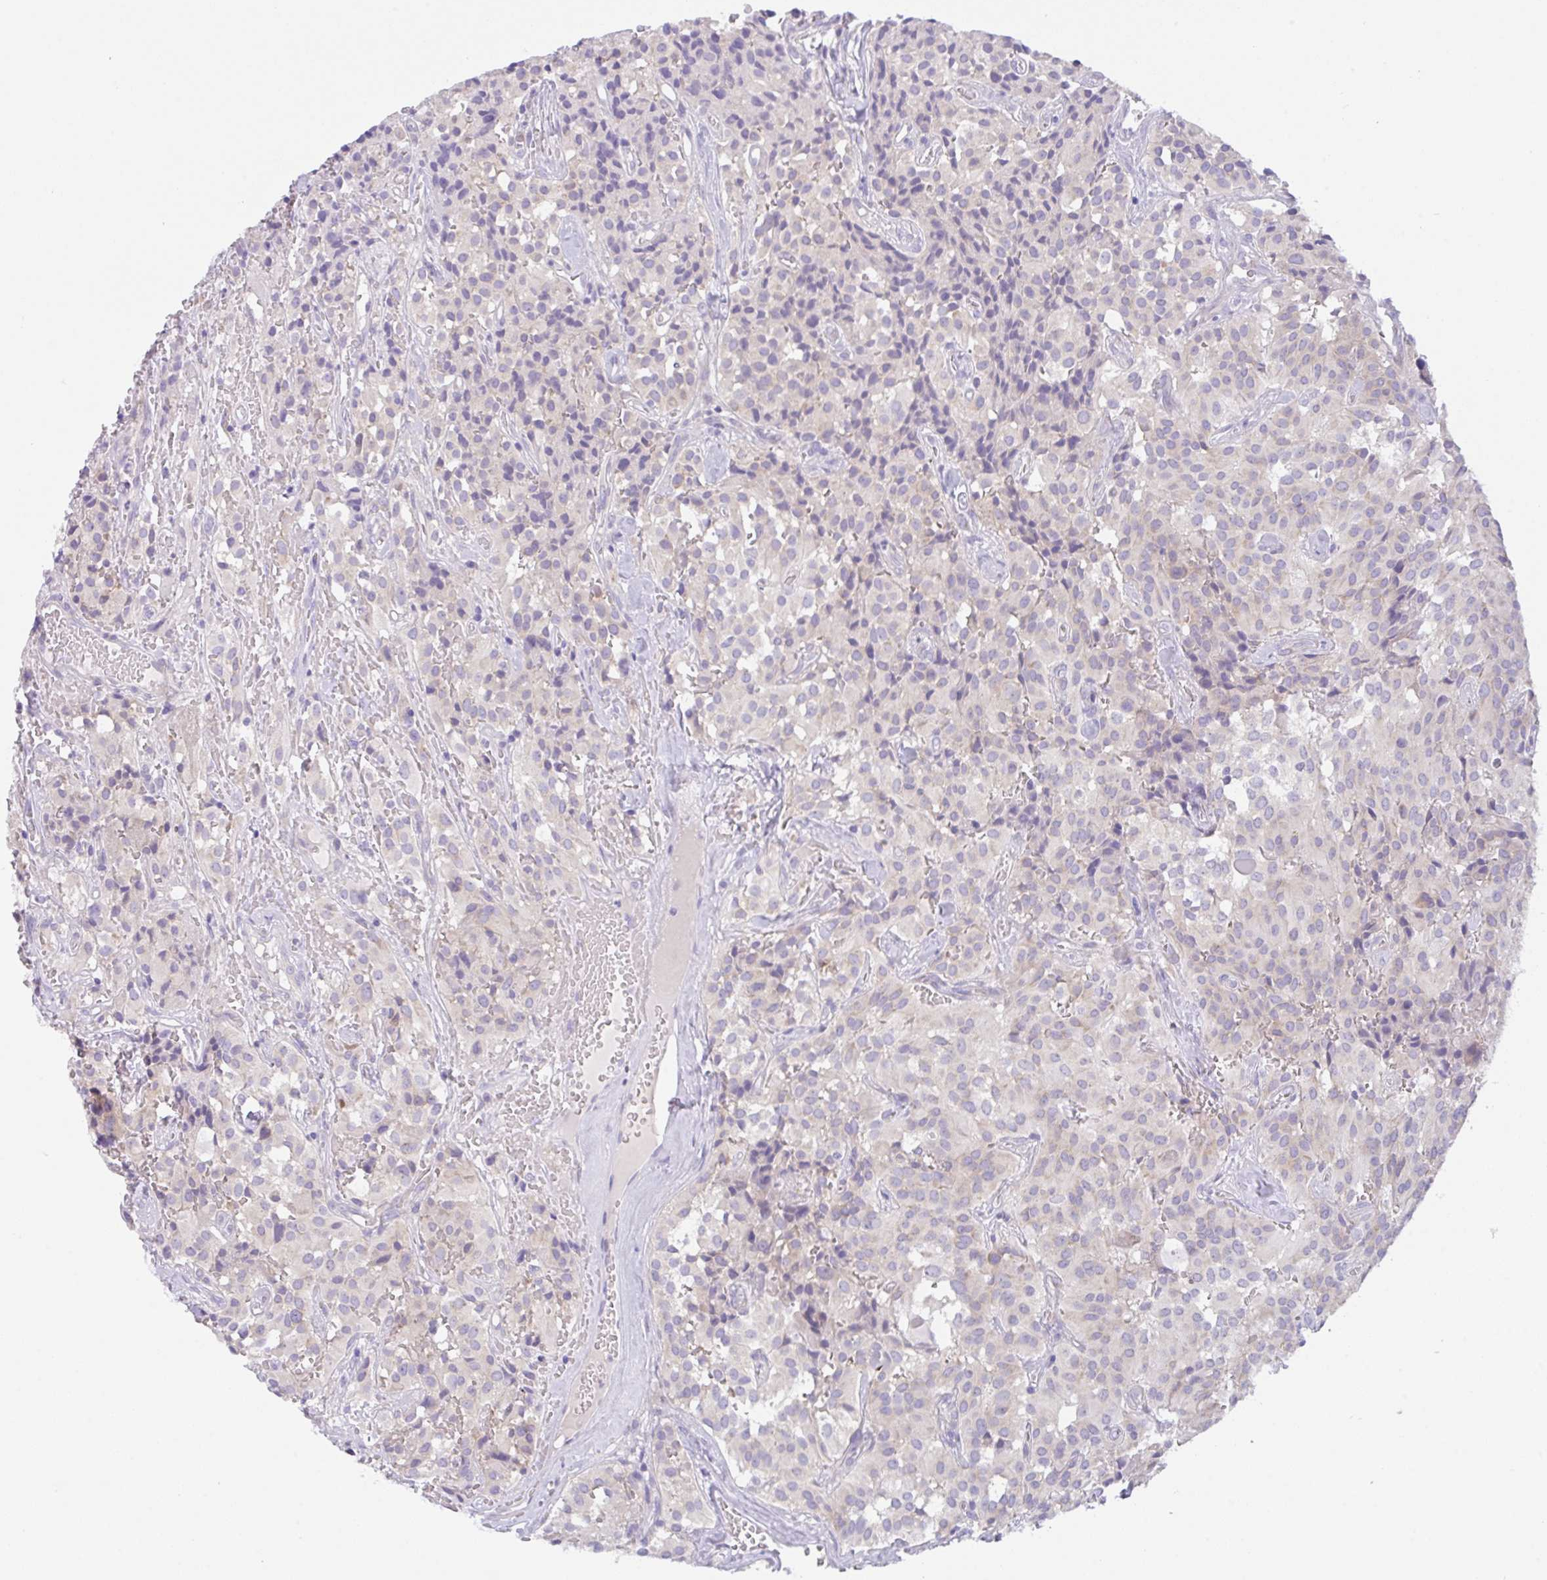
{"staining": {"intensity": "negative", "quantity": "none", "location": "none"}, "tissue": "glioma", "cell_type": "Tumor cells", "image_type": "cancer", "snomed": [{"axis": "morphology", "description": "Glioma, malignant, Low grade"}, {"axis": "topography", "description": "Brain"}], "caption": "The photomicrograph shows no significant positivity in tumor cells of low-grade glioma (malignant).", "gene": "TRAF4", "patient": {"sex": "male", "age": 42}}